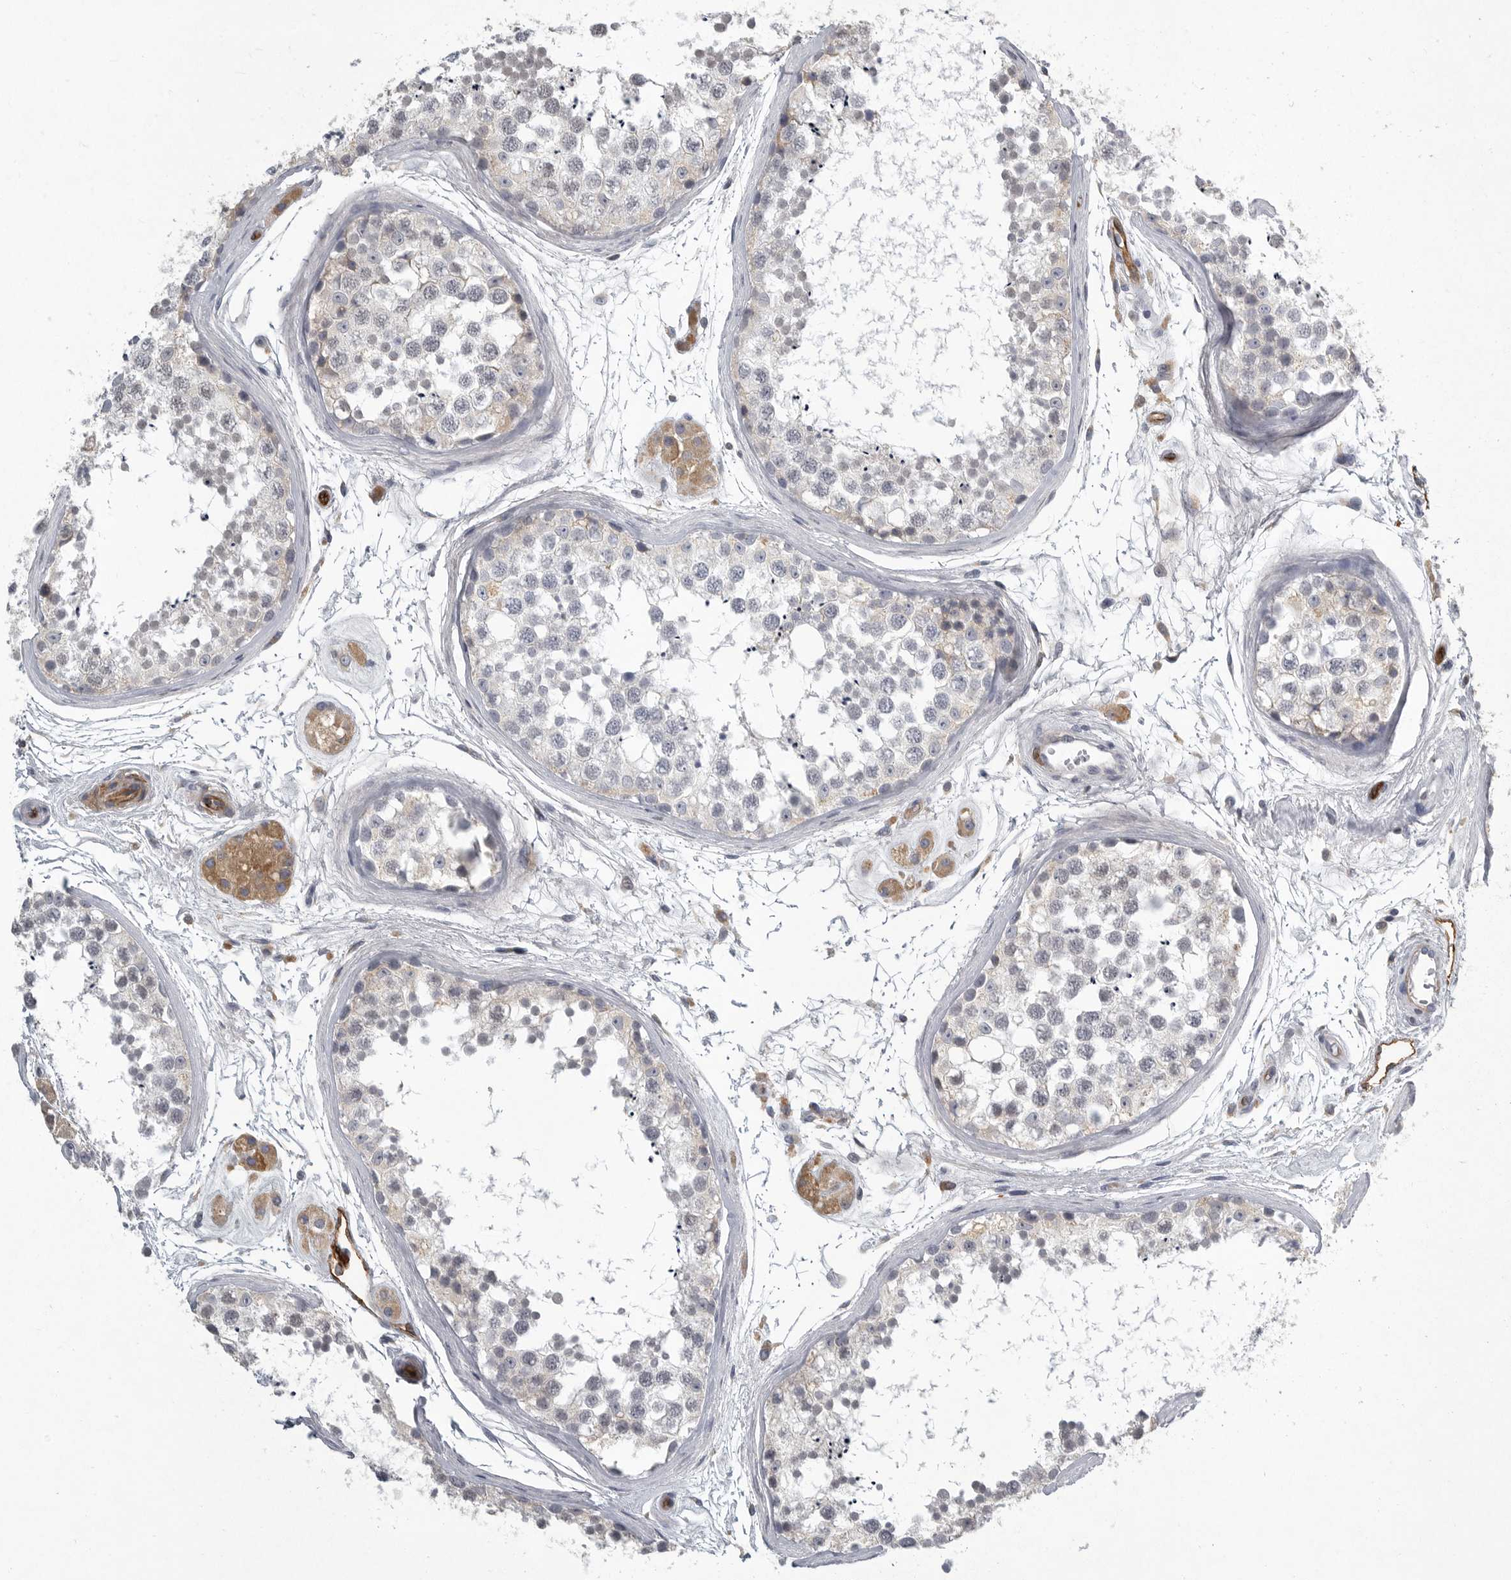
{"staining": {"intensity": "negative", "quantity": "none", "location": "none"}, "tissue": "testis", "cell_type": "Cells in seminiferous ducts", "image_type": "normal", "snomed": [{"axis": "morphology", "description": "Normal tissue, NOS"}, {"axis": "topography", "description": "Testis"}], "caption": "IHC of benign human testis displays no positivity in cells in seminiferous ducts.", "gene": "MINPP1", "patient": {"sex": "male", "age": 56}}